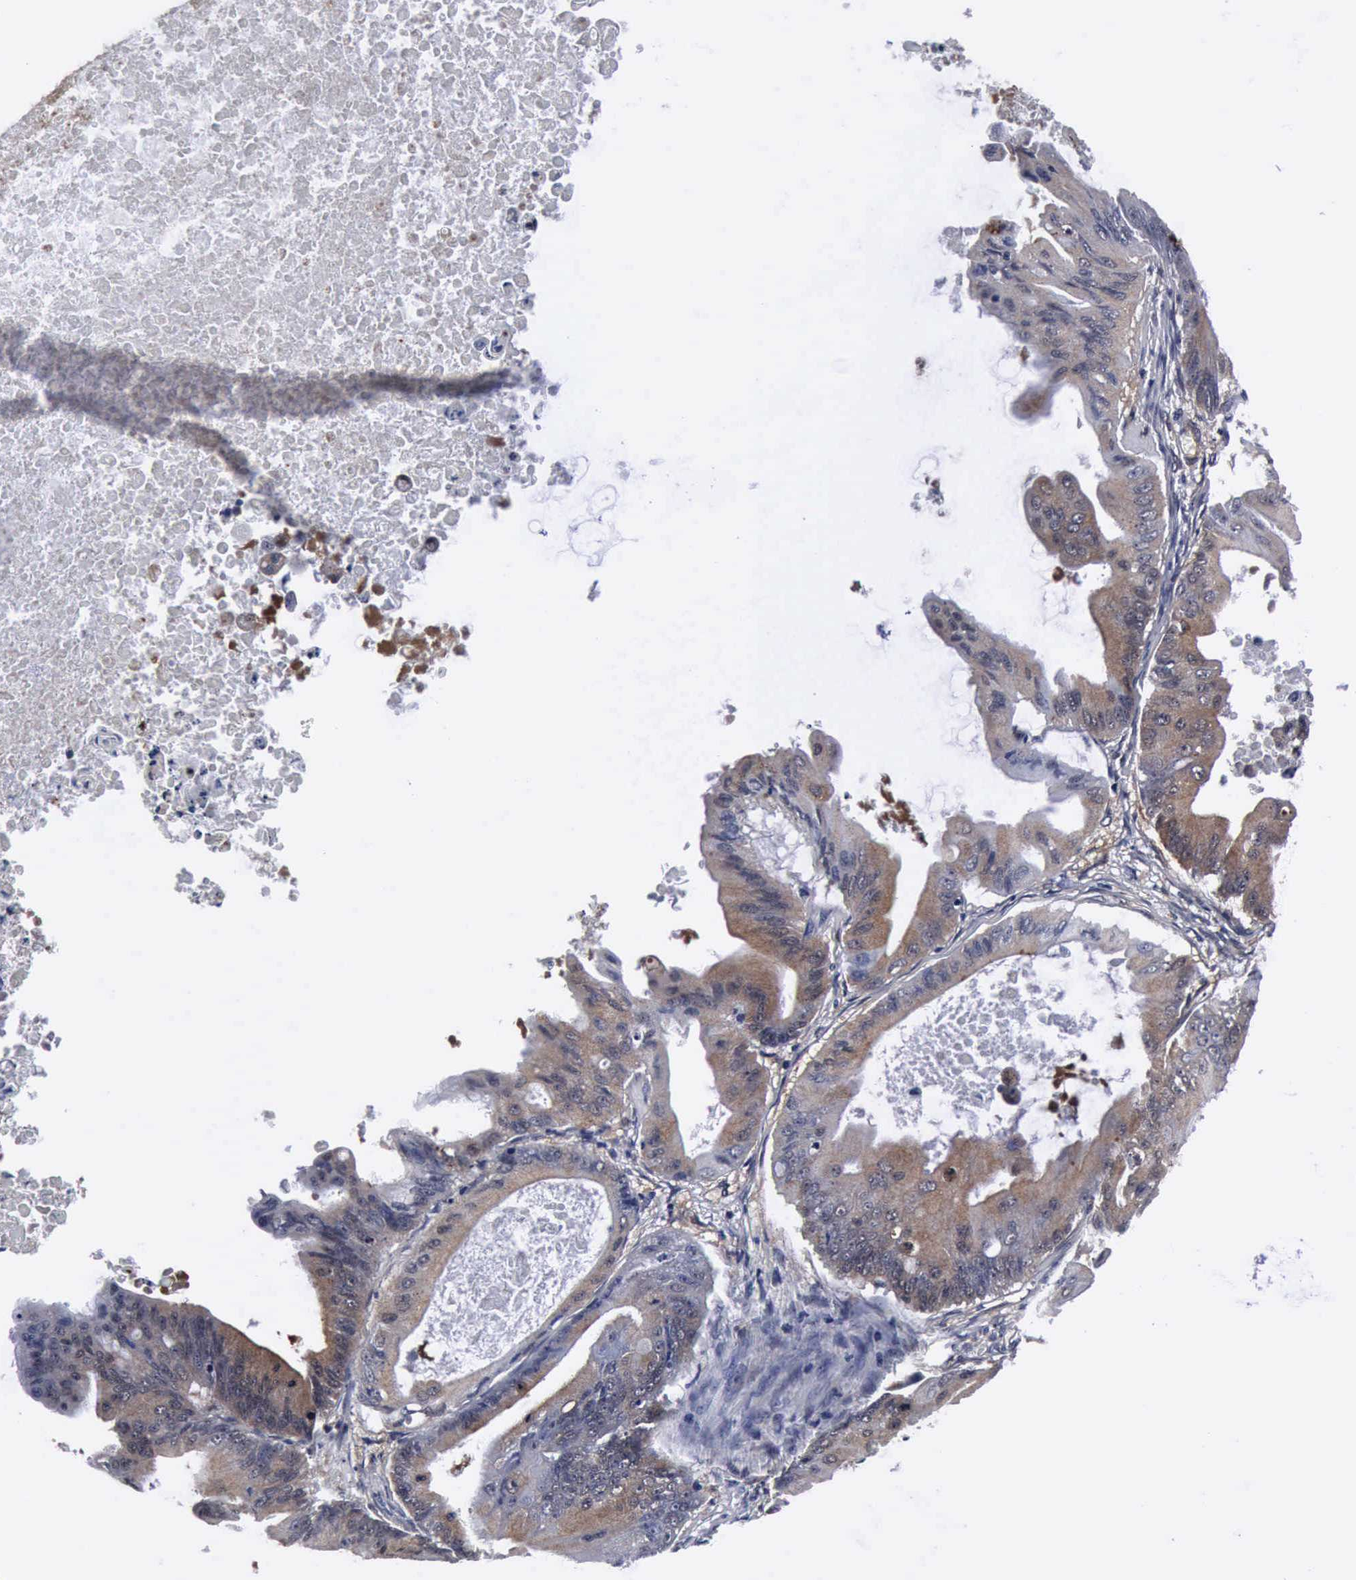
{"staining": {"intensity": "weak", "quantity": "25%-75%", "location": "cytoplasmic/membranous"}, "tissue": "ovarian cancer", "cell_type": "Tumor cells", "image_type": "cancer", "snomed": [{"axis": "morphology", "description": "Cystadenocarcinoma, mucinous, NOS"}, {"axis": "topography", "description": "Ovary"}], "caption": "Immunohistochemistry (IHC) (DAB) staining of ovarian cancer exhibits weak cytoplasmic/membranous protein expression in approximately 25%-75% of tumor cells.", "gene": "UBC", "patient": {"sex": "female", "age": 37}}